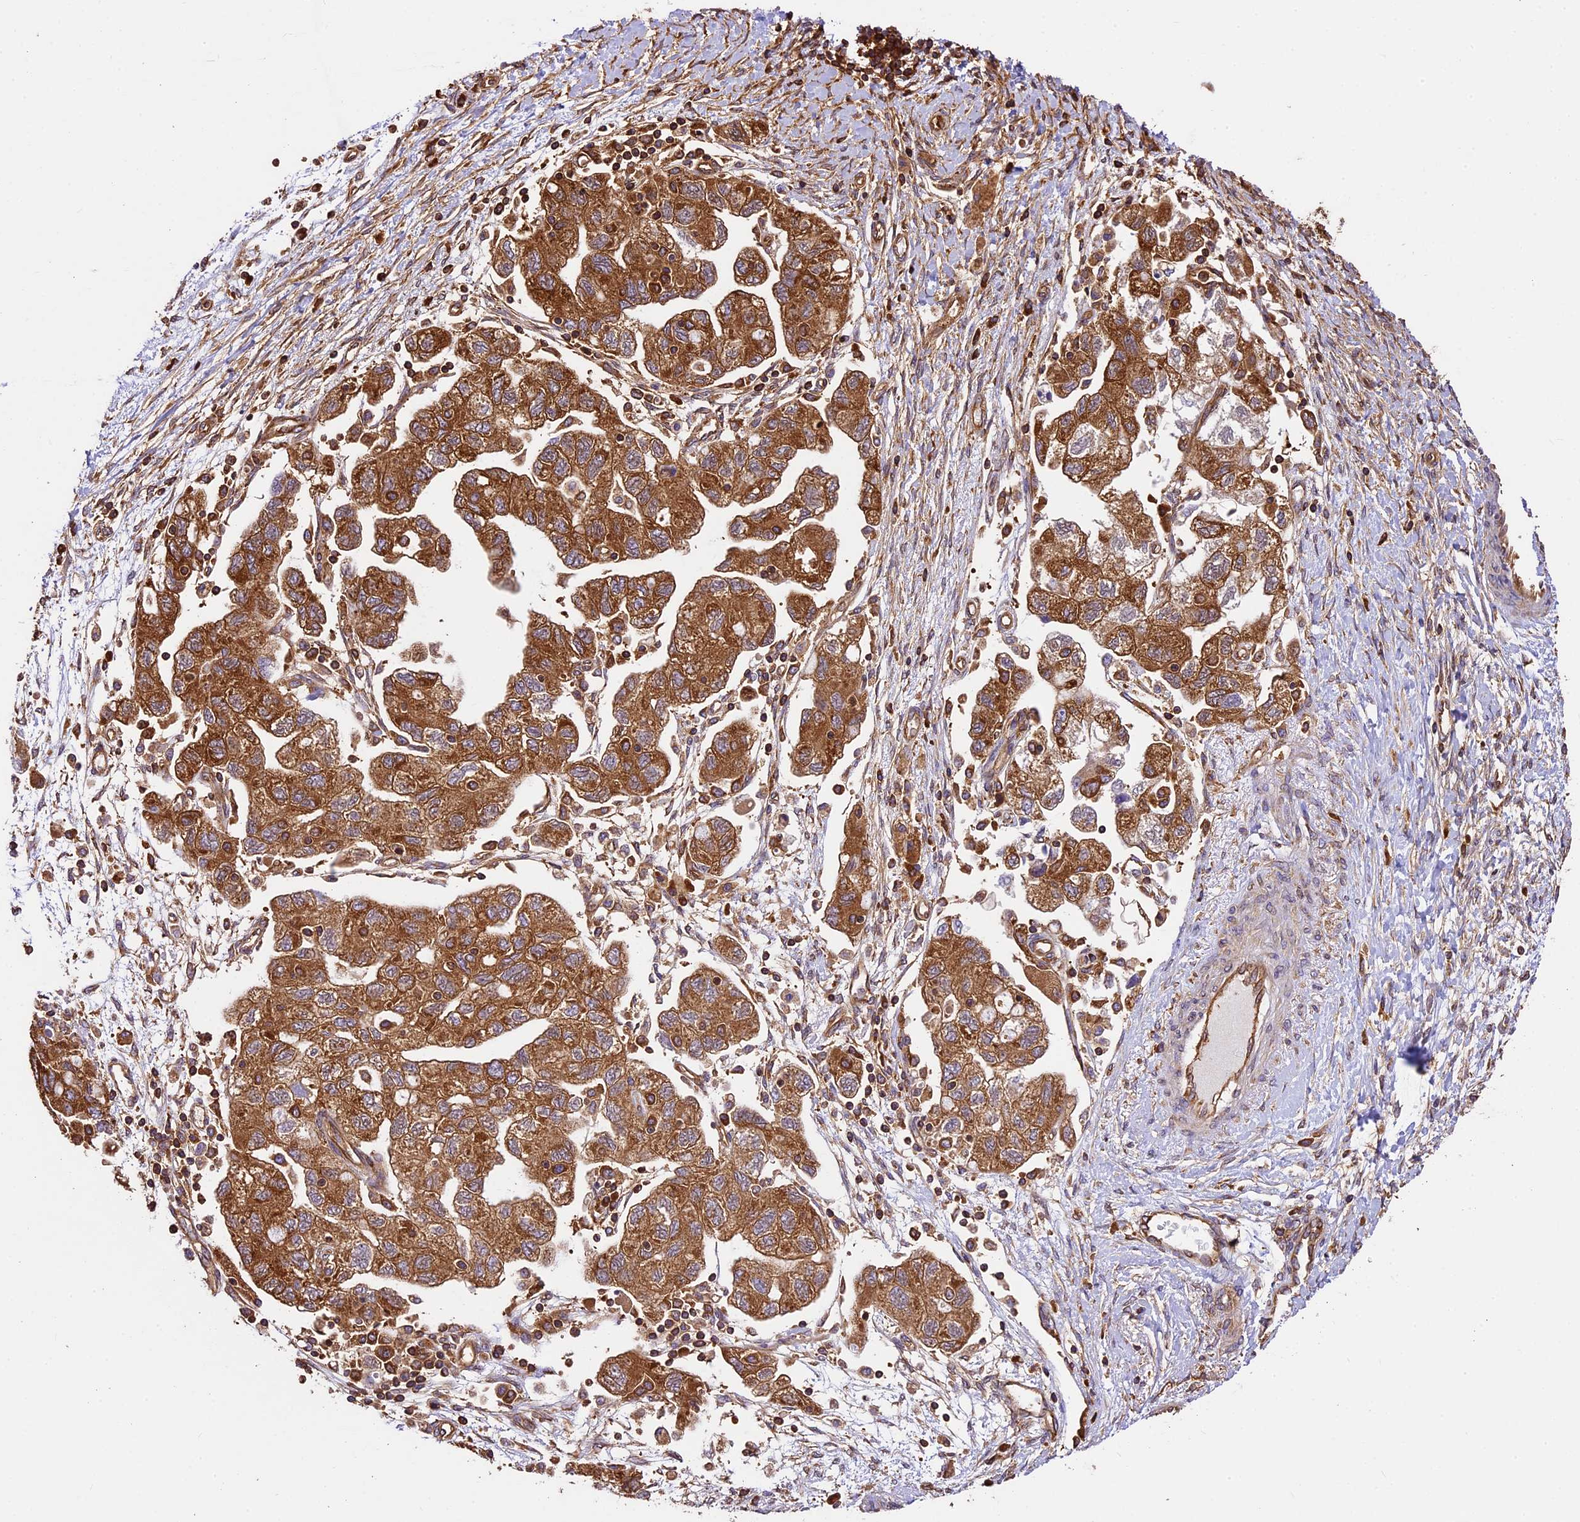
{"staining": {"intensity": "strong", "quantity": ">75%", "location": "cytoplasmic/membranous"}, "tissue": "ovarian cancer", "cell_type": "Tumor cells", "image_type": "cancer", "snomed": [{"axis": "morphology", "description": "Carcinoma, NOS"}, {"axis": "morphology", "description": "Cystadenocarcinoma, serous, NOS"}, {"axis": "topography", "description": "Ovary"}], "caption": "IHC image of human ovarian cancer stained for a protein (brown), which reveals high levels of strong cytoplasmic/membranous positivity in approximately >75% of tumor cells.", "gene": "KARS1", "patient": {"sex": "female", "age": 69}}